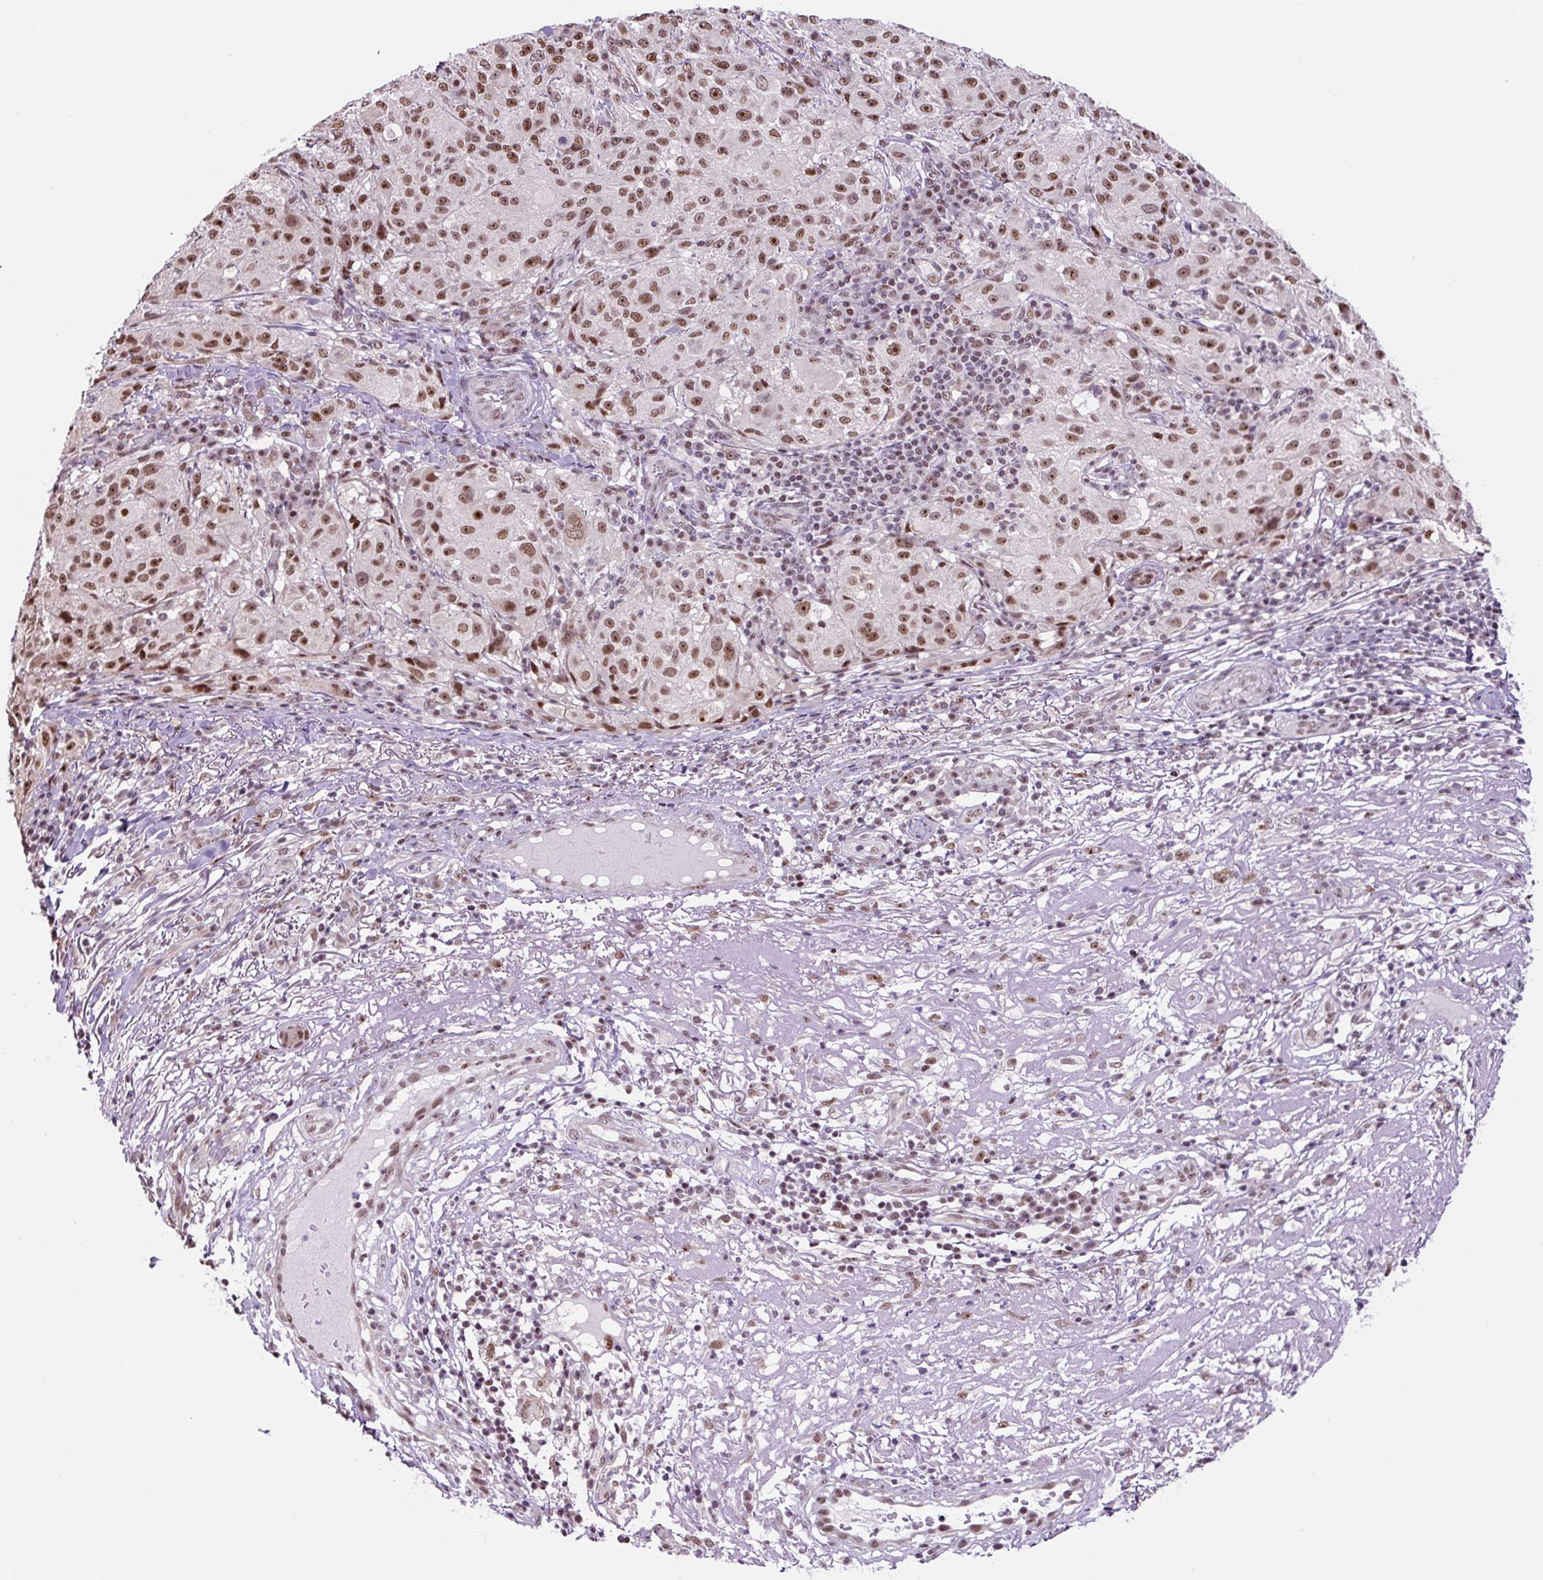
{"staining": {"intensity": "moderate", "quantity": ">75%", "location": "nuclear"}, "tissue": "melanoma", "cell_type": "Tumor cells", "image_type": "cancer", "snomed": [{"axis": "morphology", "description": "Necrosis, NOS"}, {"axis": "morphology", "description": "Malignant melanoma, NOS"}, {"axis": "topography", "description": "Skin"}], "caption": "Human melanoma stained with a protein marker exhibits moderate staining in tumor cells.", "gene": "TAF1A", "patient": {"sex": "female", "age": 87}}